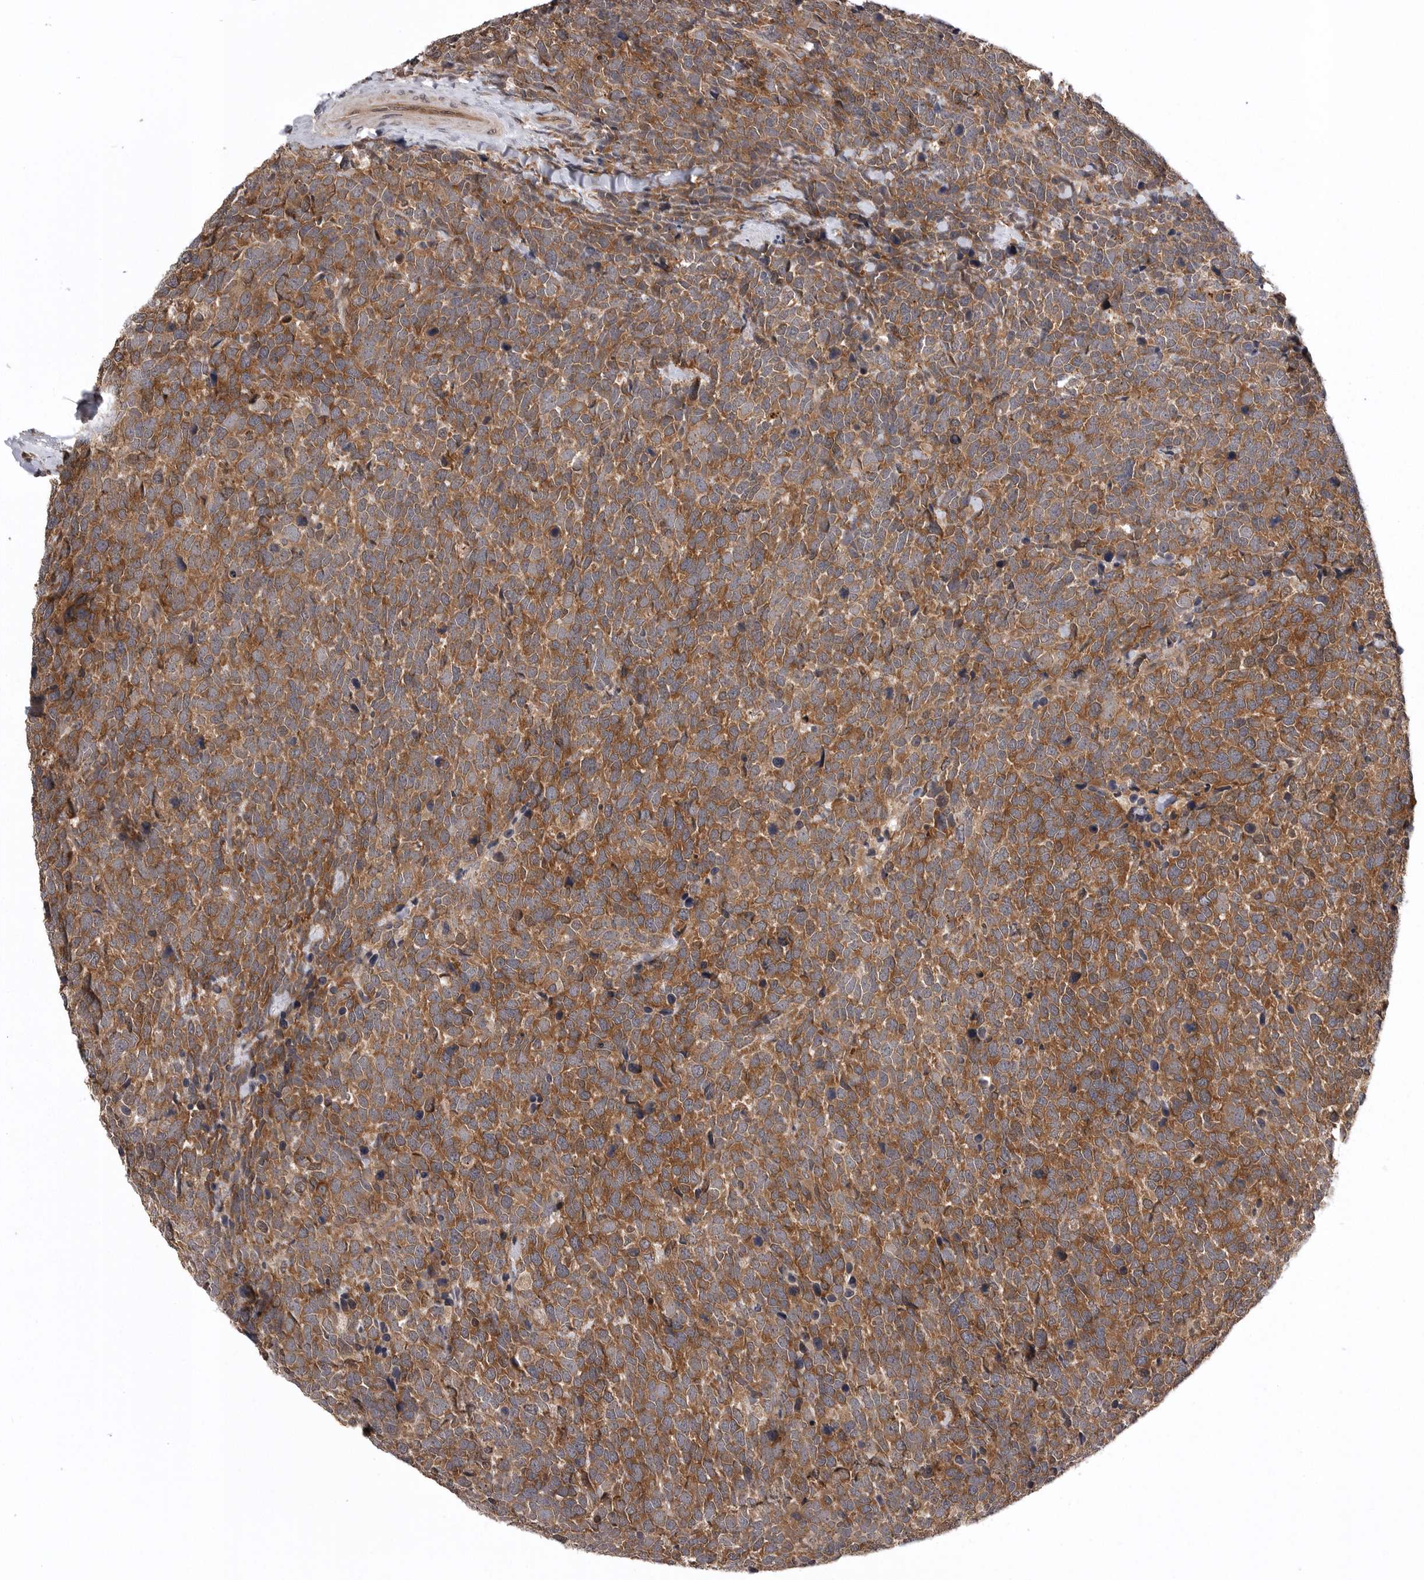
{"staining": {"intensity": "moderate", "quantity": ">75%", "location": "cytoplasmic/membranous"}, "tissue": "urothelial cancer", "cell_type": "Tumor cells", "image_type": "cancer", "snomed": [{"axis": "morphology", "description": "Urothelial carcinoma, High grade"}, {"axis": "topography", "description": "Urinary bladder"}], "caption": "Immunohistochemical staining of urothelial cancer reveals medium levels of moderate cytoplasmic/membranous protein expression in about >75% of tumor cells.", "gene": "AOAH", "patient": {"sex": "female", "age": 82}}